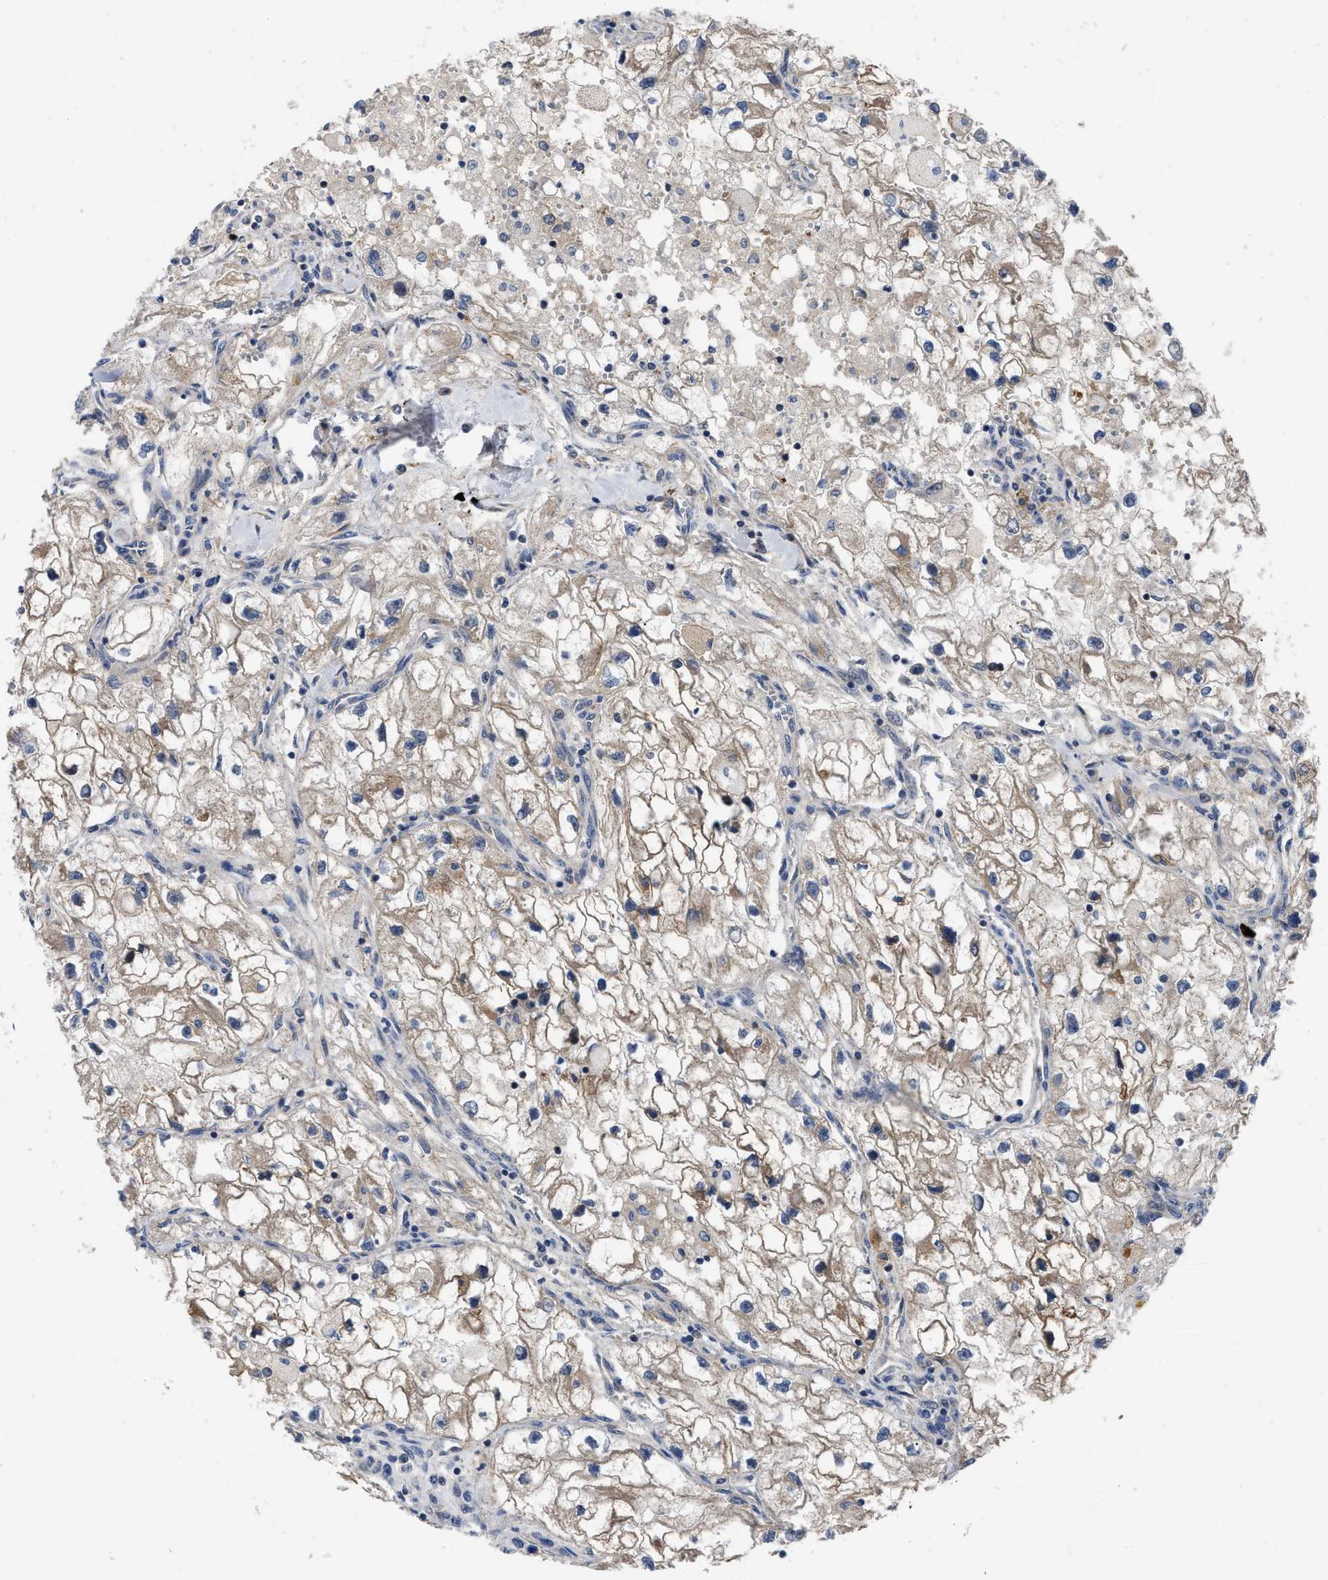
{"staining": {"intensity": "moderate", "quantity": ">75%", "location": "cytoplasmic/membranous"}, "tissue": "renal cancer", "cell_type": "Tumor cells", "image_type": "cancer", "snomed": [{"axis": "morphology", "description": "Adenocarcinoma, NOS"}, {"axis": "topography", "description": "Kidney"}], "caption": "High-magnification brightfield microscopy of adenocarcinoma (renal) stained with DAB (3,3'-diaminobenzidine) (brown) and counterstained with hematoxylin (blue). tumor cells exhibit moderate cytoplasmic/membranous positivity is identified in about>75% of cells.", "gene": "PPWD1", "patient": {"sex": "female", "age": 70}}